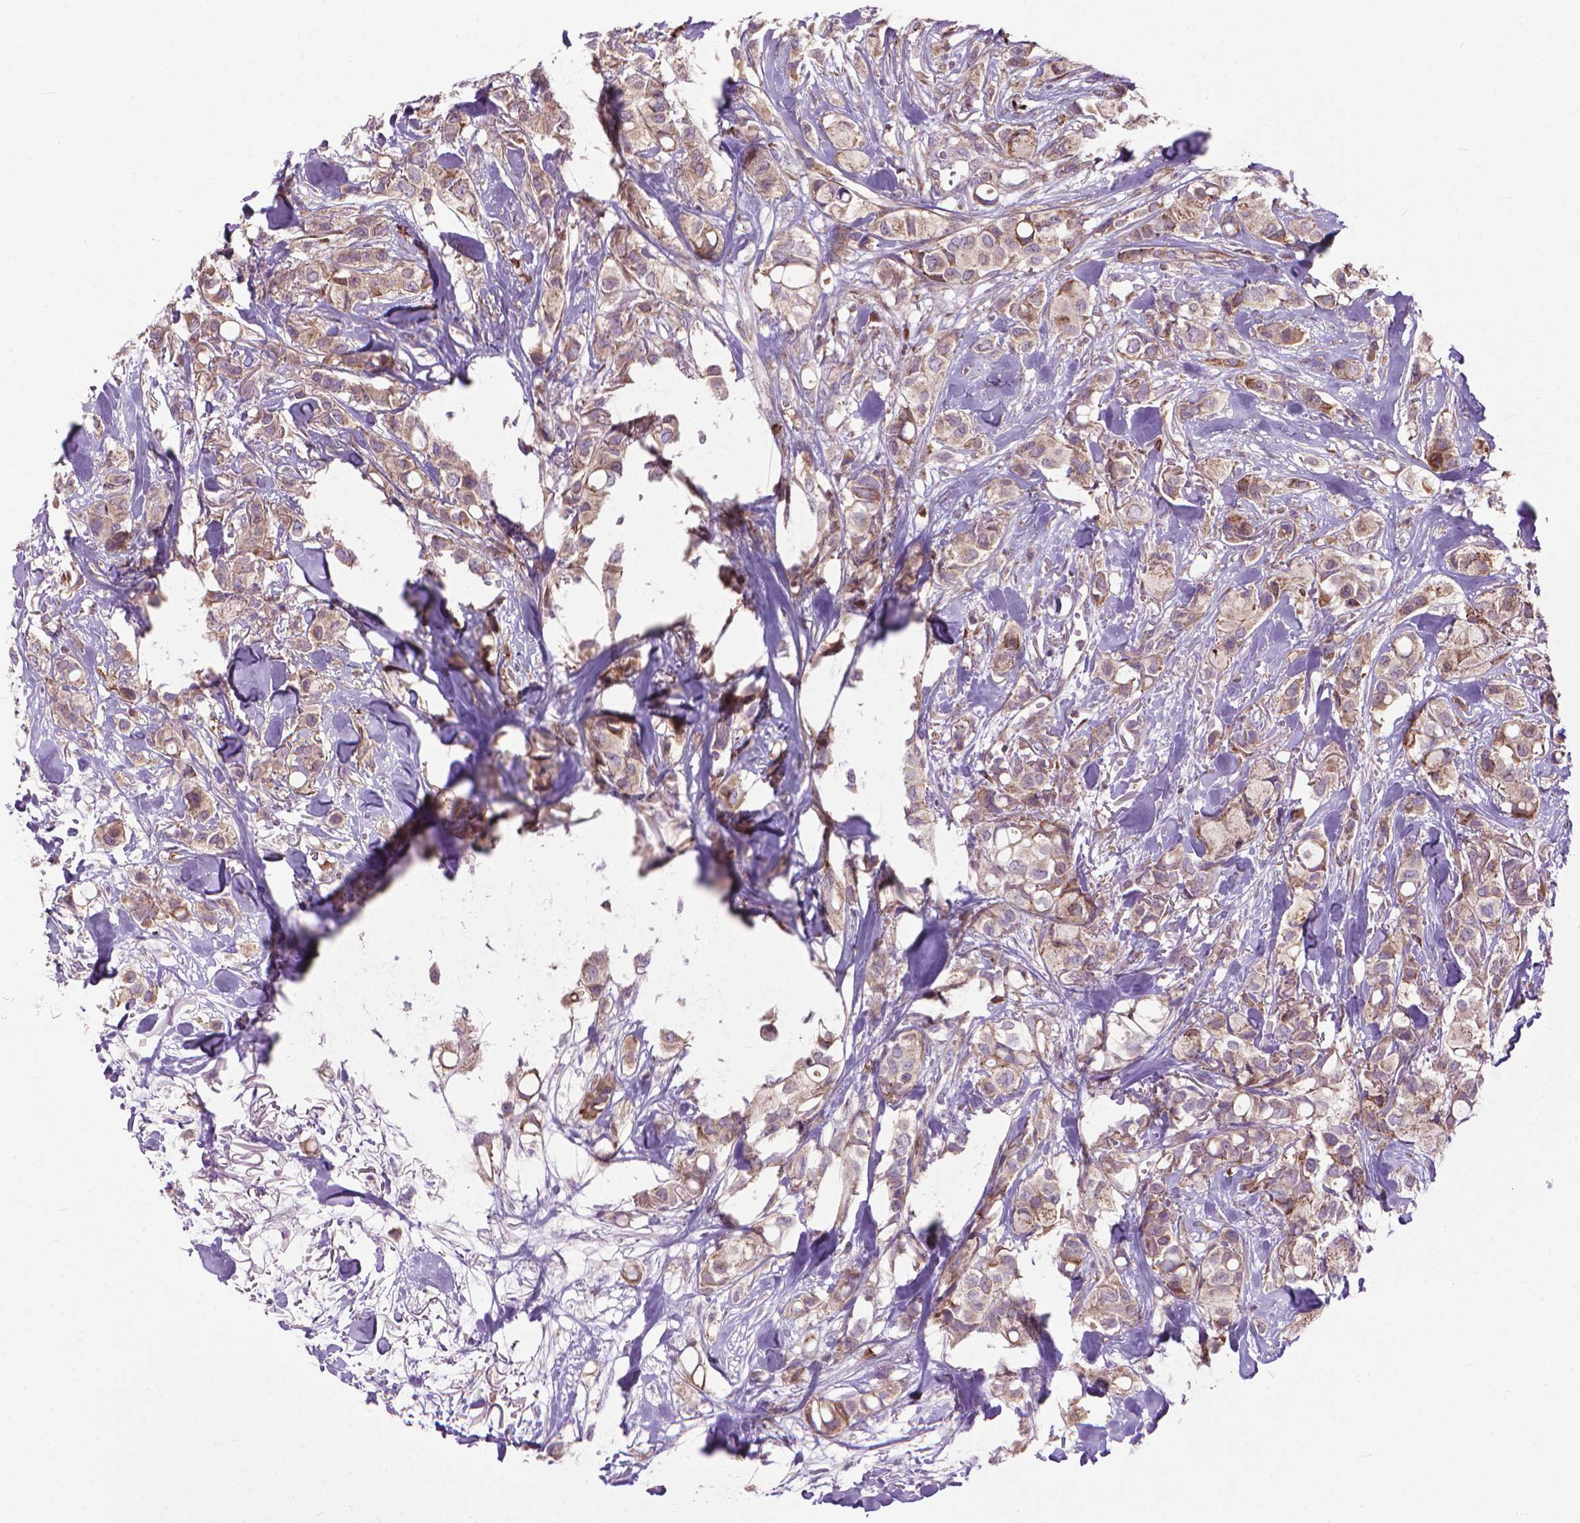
{"staining": {"intensity": "weak", "quantity": ">75%", "location": "cytoplasmic/membranous"}, "tissue": "breast cancer", "cell_type": "Tumor cells", "image_type": "cancer", "snomed": [{"axis": "morphology", "description": "Duct carcinoma"}, {"axis": "topography", "description": "Breast"}], "caption": "Breast cancer stained for a protein shows weak cytoplasmic/membranous positivity in tumor cells.", "gene": "MYH14", "patient": {"sex": "female", "age": 85}}